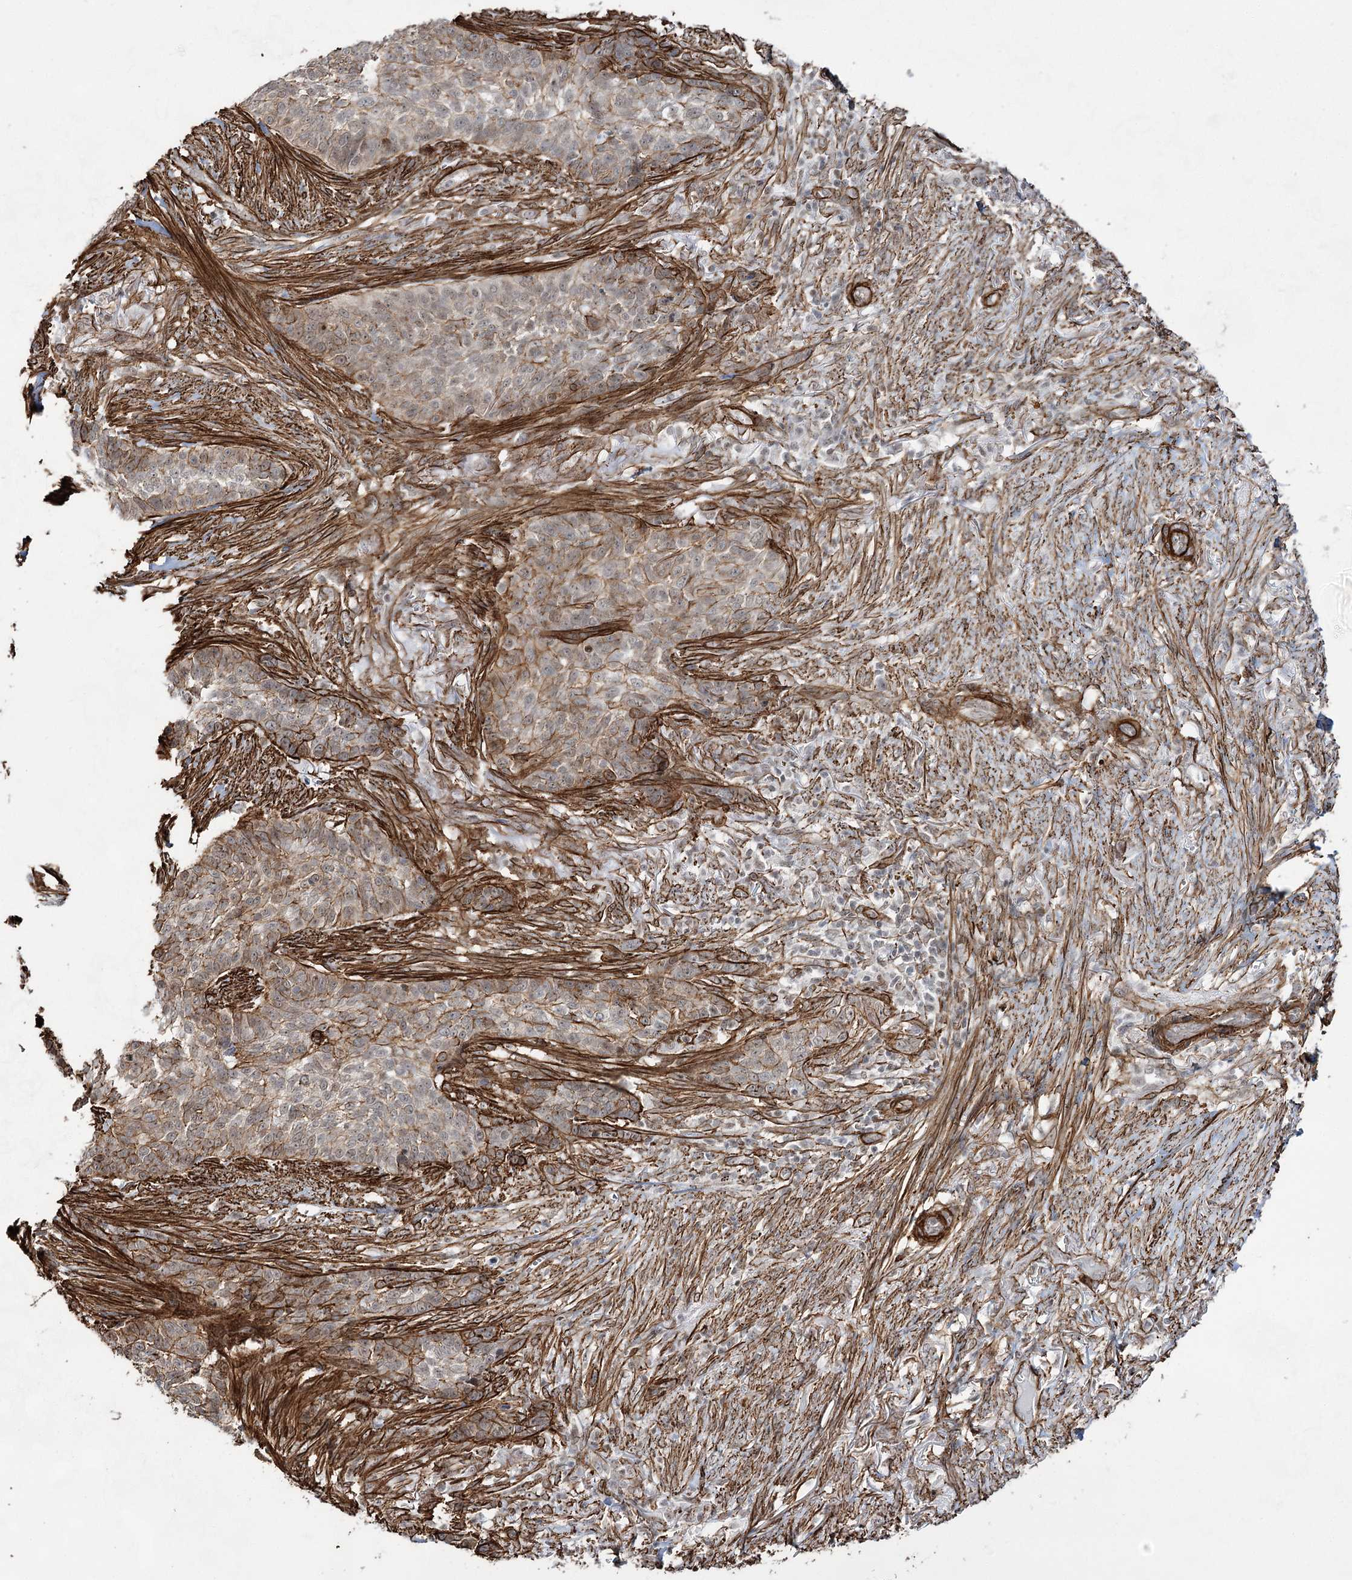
{"staining": {"intensity": "weak", "quantity": "25%-75%", "location": "cytoplasmic/membranous"}, "tissue": "skin cancer", "cell_type": "Tumor cells", "image_type": "cancer", "snomed": [{"axis": "morphology", "description": "Basal cell carcinoma"}, {"axis": "topography", "description": "Skin"}], "caption": "IHC staining of skin cancer, which displays low levels of weak cytoplasmic/membranous positivity in approximately 25%-75% of tumor cells indicating weak cytoplasmic/membranous protein staining. The staining was performed using DAB (brown) for protein detection and nuclei were counterstained in hematoxylin (blue).", "gene": "CWF19L1", "patient": {"sex": "male", "age": 85}}